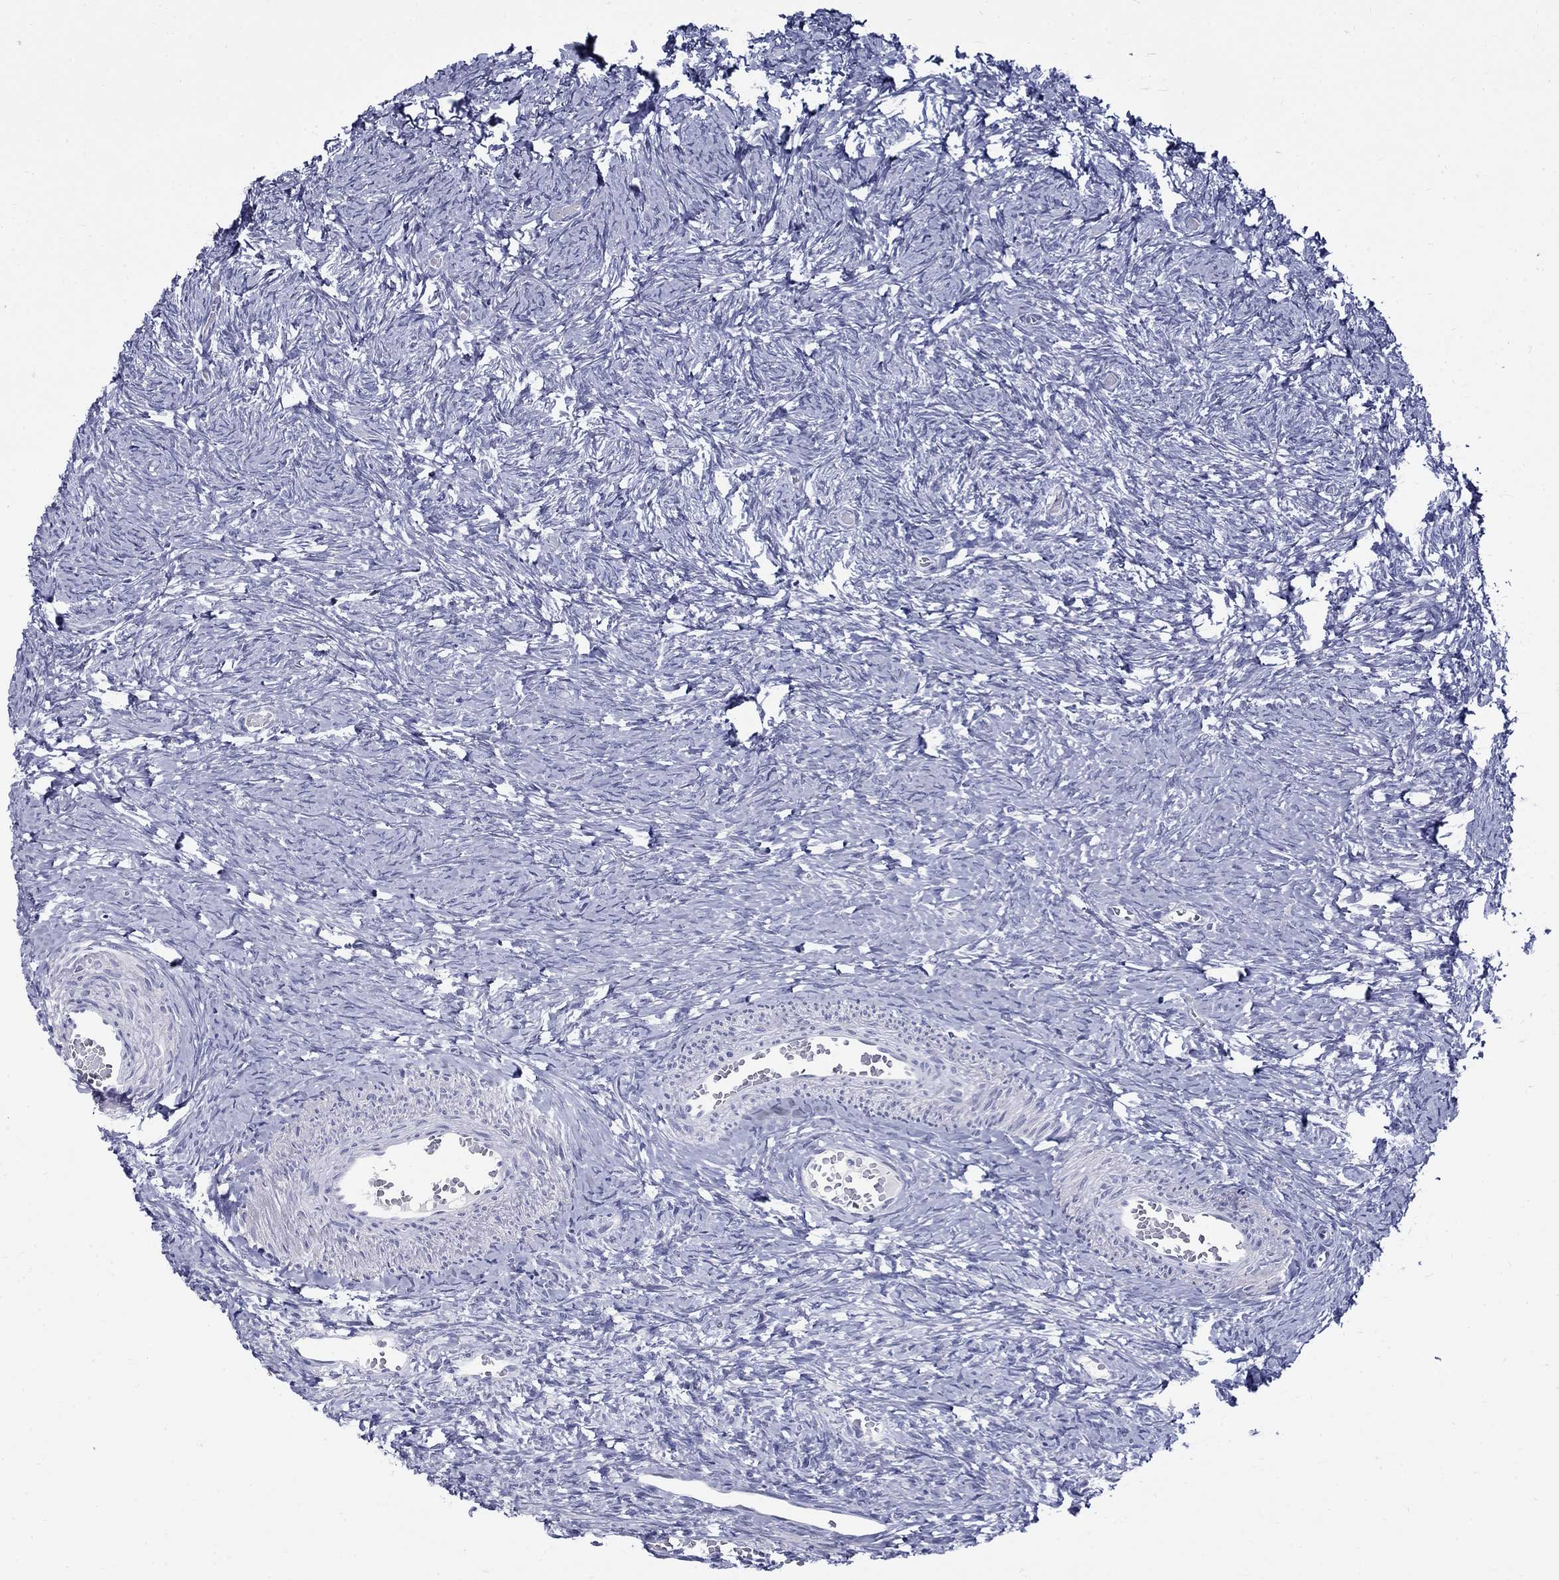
{"staining": {"intensity": "negative", "quantity": "none", "location": "none"}, "tissue": "ovary", "cell_type": "Ovarian stroma cells", "image_type": "normal", "snomed": [{"axis": "morphology", "description": "Normal tissue, NOS"}, {"axis": "topography", "description": "Ovary"}], "caption": "The photomicrograph shows no staining of ovarian stroma cells in unremarkable ovary. The staining is performed using DAB (3,3'-diaminobenzidine) brown chromogen with nuclei counter-stained in using hematoxylin.", "gene": "C4orf19", "patient": {"sex": "female", "age": 39}}